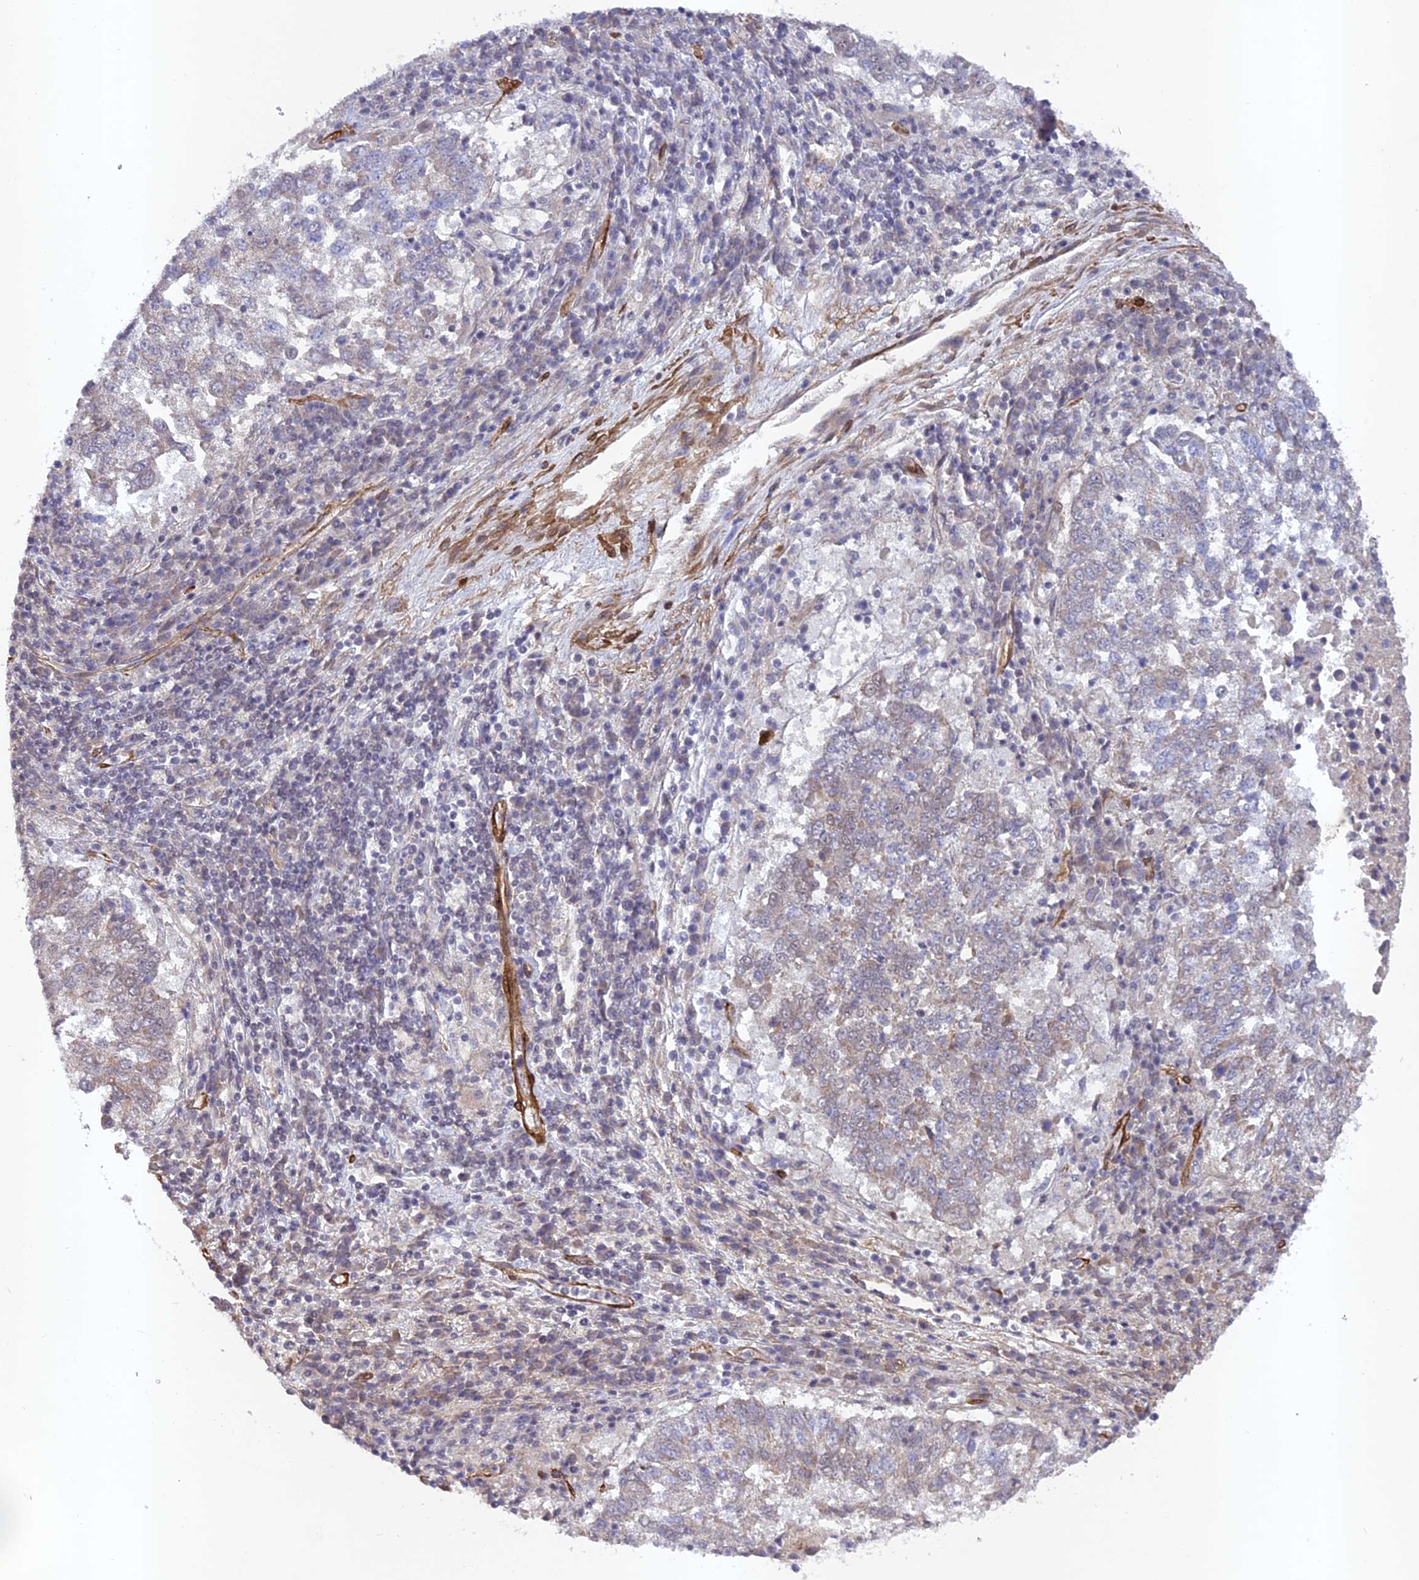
{"staining": {"intensity": "negative", "quantity": "none", "location": "none"}, "tissue": "lung cancer", "cell_type": "Tumor cells", "image_type": "cancer", "snomed": [{"axis": "morphology", "description": "Squamous cell carcinoma, NOS"}, {"axis": "topography", "description": "Lung"}], "caption": "Immunohistochemistry image of squamous cell carcinoma (lung) stained for a protein (brown), which exhibits no expression in tumor cells.", "gene": "TNS1", "patient": {"sex": "male", "age": 73}}